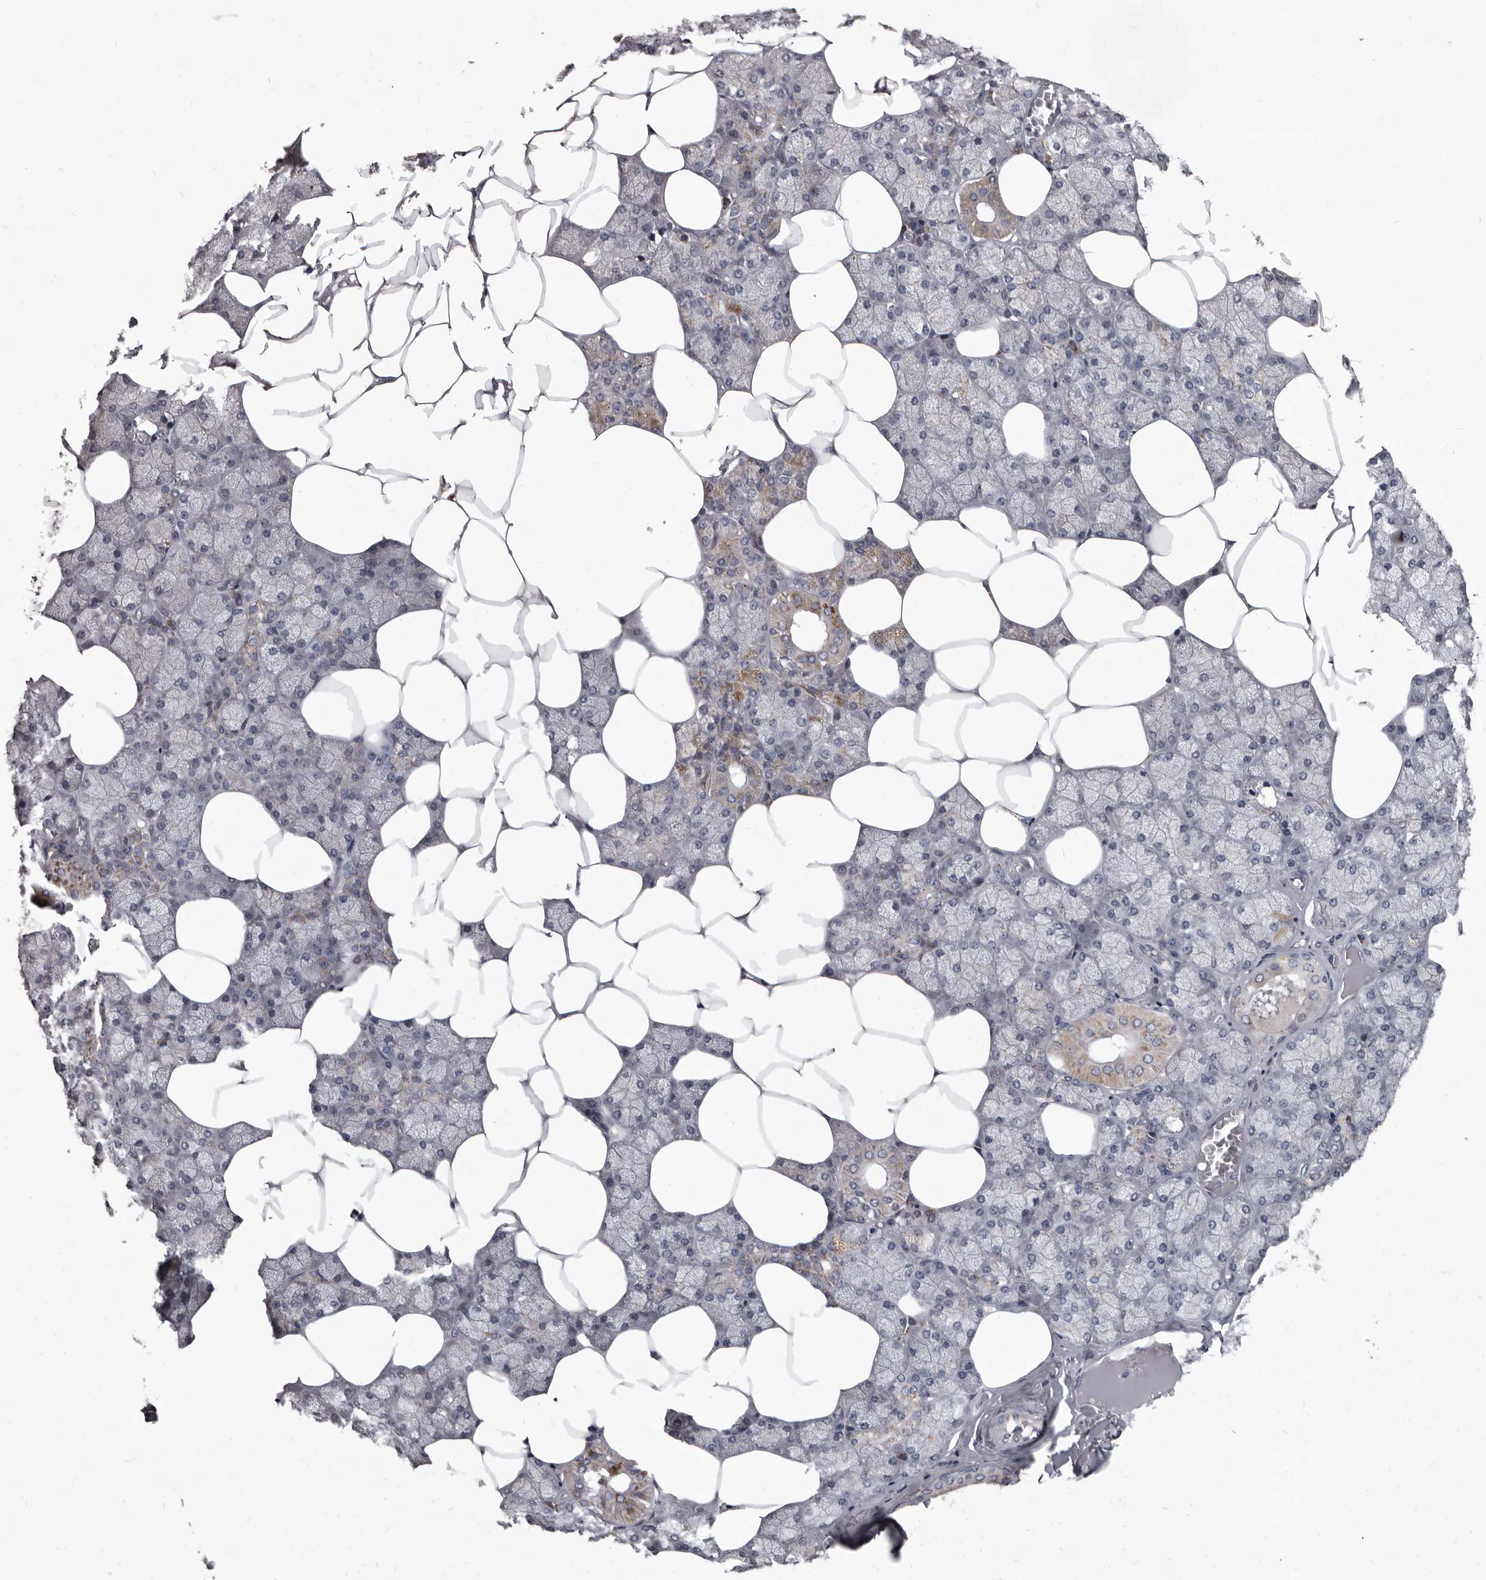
{"staining": {"intensity": "weak", "quantity": "<25%", "location": "cytoplasmic/membranous"}, "tissue": "salivary gland", "cell_type": "Glandular cells", "image_type": "normal", "snomed": [{"axis": "morphology", "description": "Normal tissue, NOS"}, {"axis": "topography", "description": "Salivary gland"}], "caption": "Immunohistochemistry micrograph of benign salivary gland: salivary gland stained with DAB (3,3'-diaminobenzidine) reveals no significant protein staining in glandular cells.", "gene": "ALDH5A1", "patient": {"sex": "male", "age": 62}}